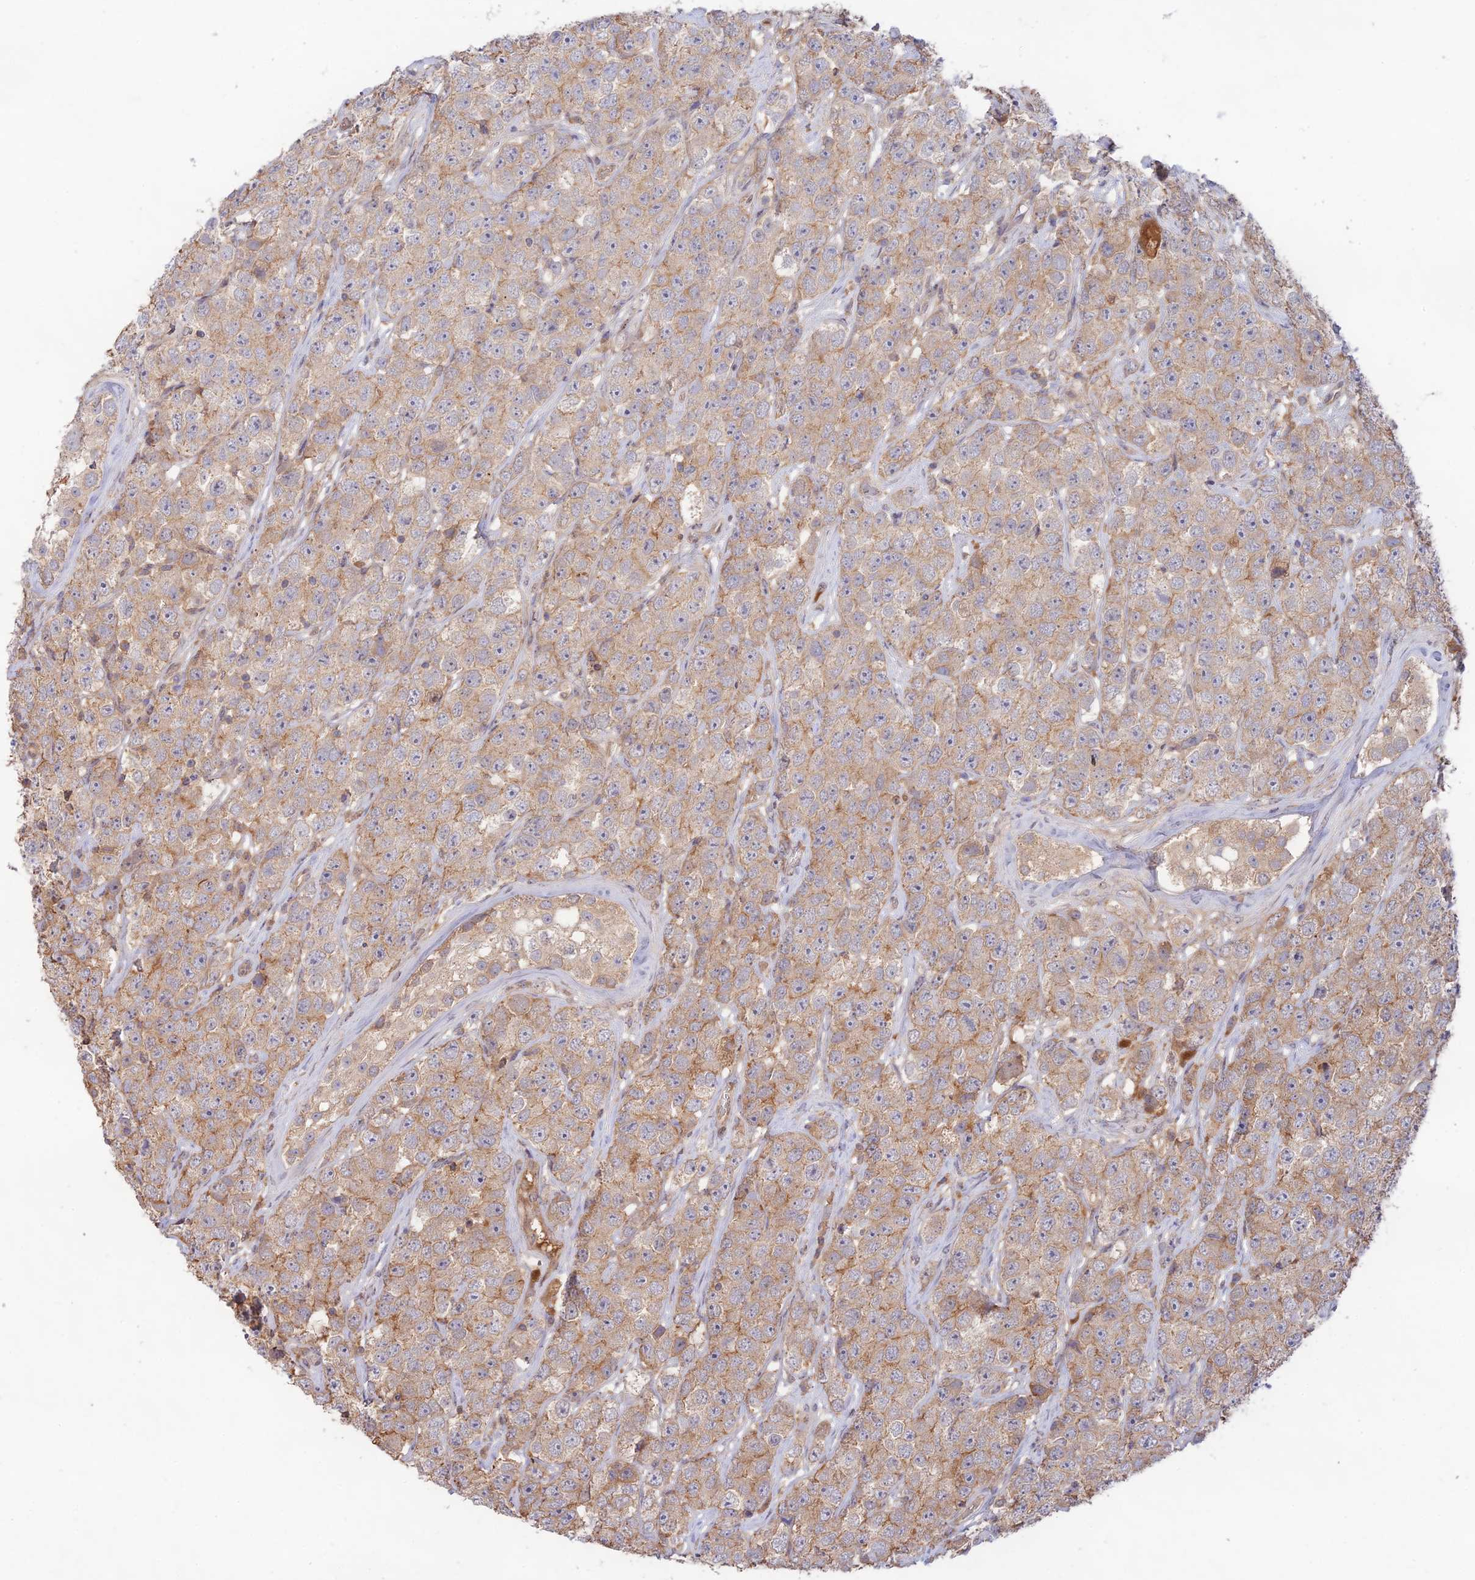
{"staining": {"intensity": "weak", "quantity": ">75%", "location": "cytoplasmic/membranous"}, "tissue": "testis cancer", "cell_type": "Tumor cells", "image_type": "cancer", "snomed": [{"axis": "morphology", "description": "Seminoma, NOS"}, {"axis": "topography", "description": "Testis"}], "caption": "The immunohistochemical stain highlights weak cytoplasmic/membranous positivity in tumor cells of testis cancer tissue.", "gene": "CLCF1", "patient": {"sex": "male", "age": 28}}